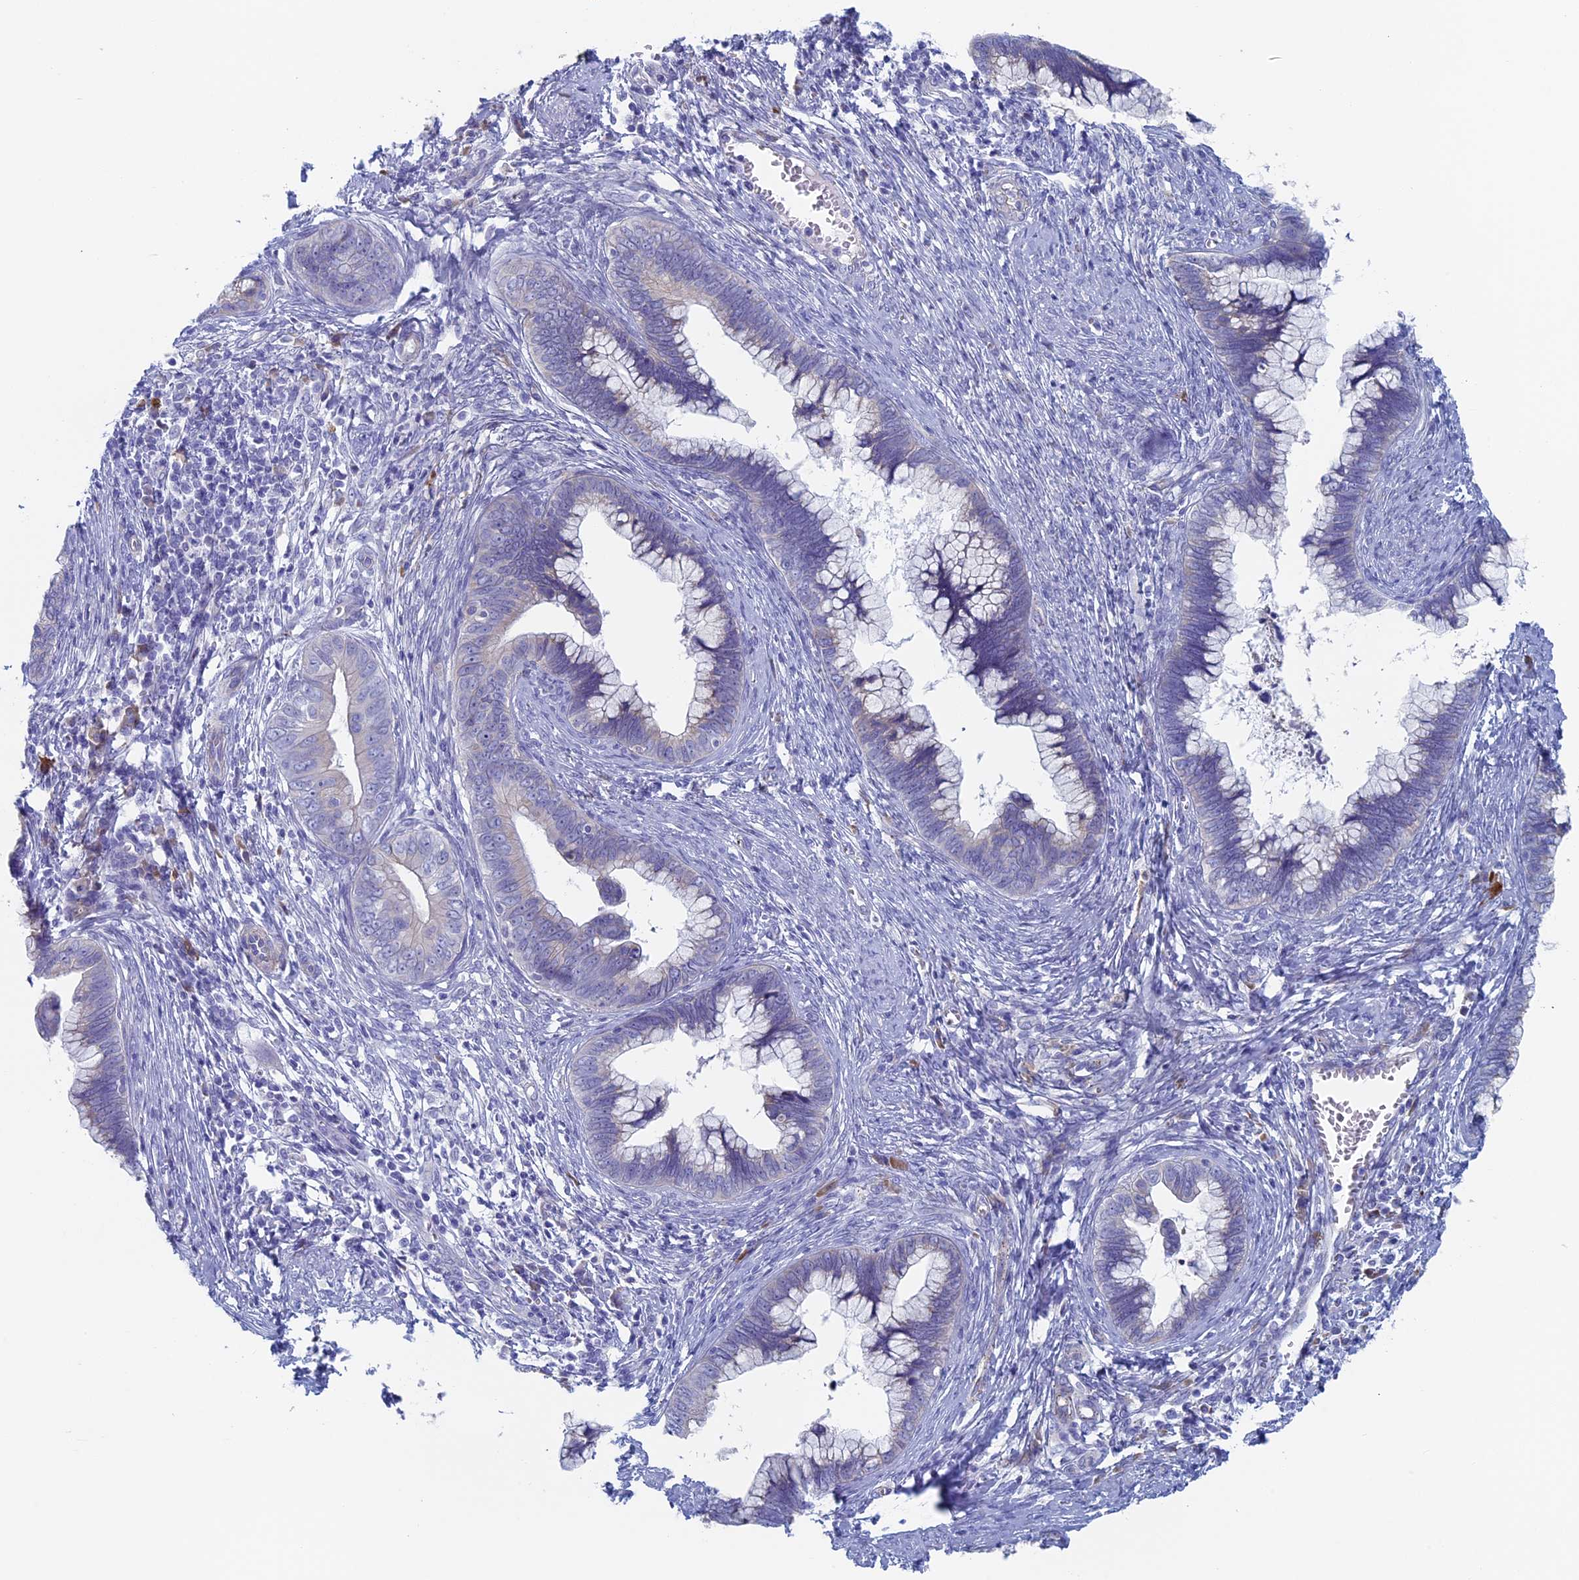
{"staining": {"intensity": "weak", "quantity": "<25%", "location": "cytoplasmic/membranous"}, "tissue": "cervical cancer", "cell_type": "Tumor cells", "image_type": "cancer", "snomed": [{"axis": "morphology", "description": "Adenocarcinoma, NOS"}, {"axis": "topography", "description": "Cervix"}], "caption": "This is a histopathology image of immunohistochemistry staining of cervical cancer, which shows no staining in tumor cells. Brightfield microscopy of immunohistochemistry (IHC) stained with DAB (brown) and hematoxylin (blue), captured at high magnification.", "gene": "MAGEB6", "patient": {"sex": "female", "age": 44}}